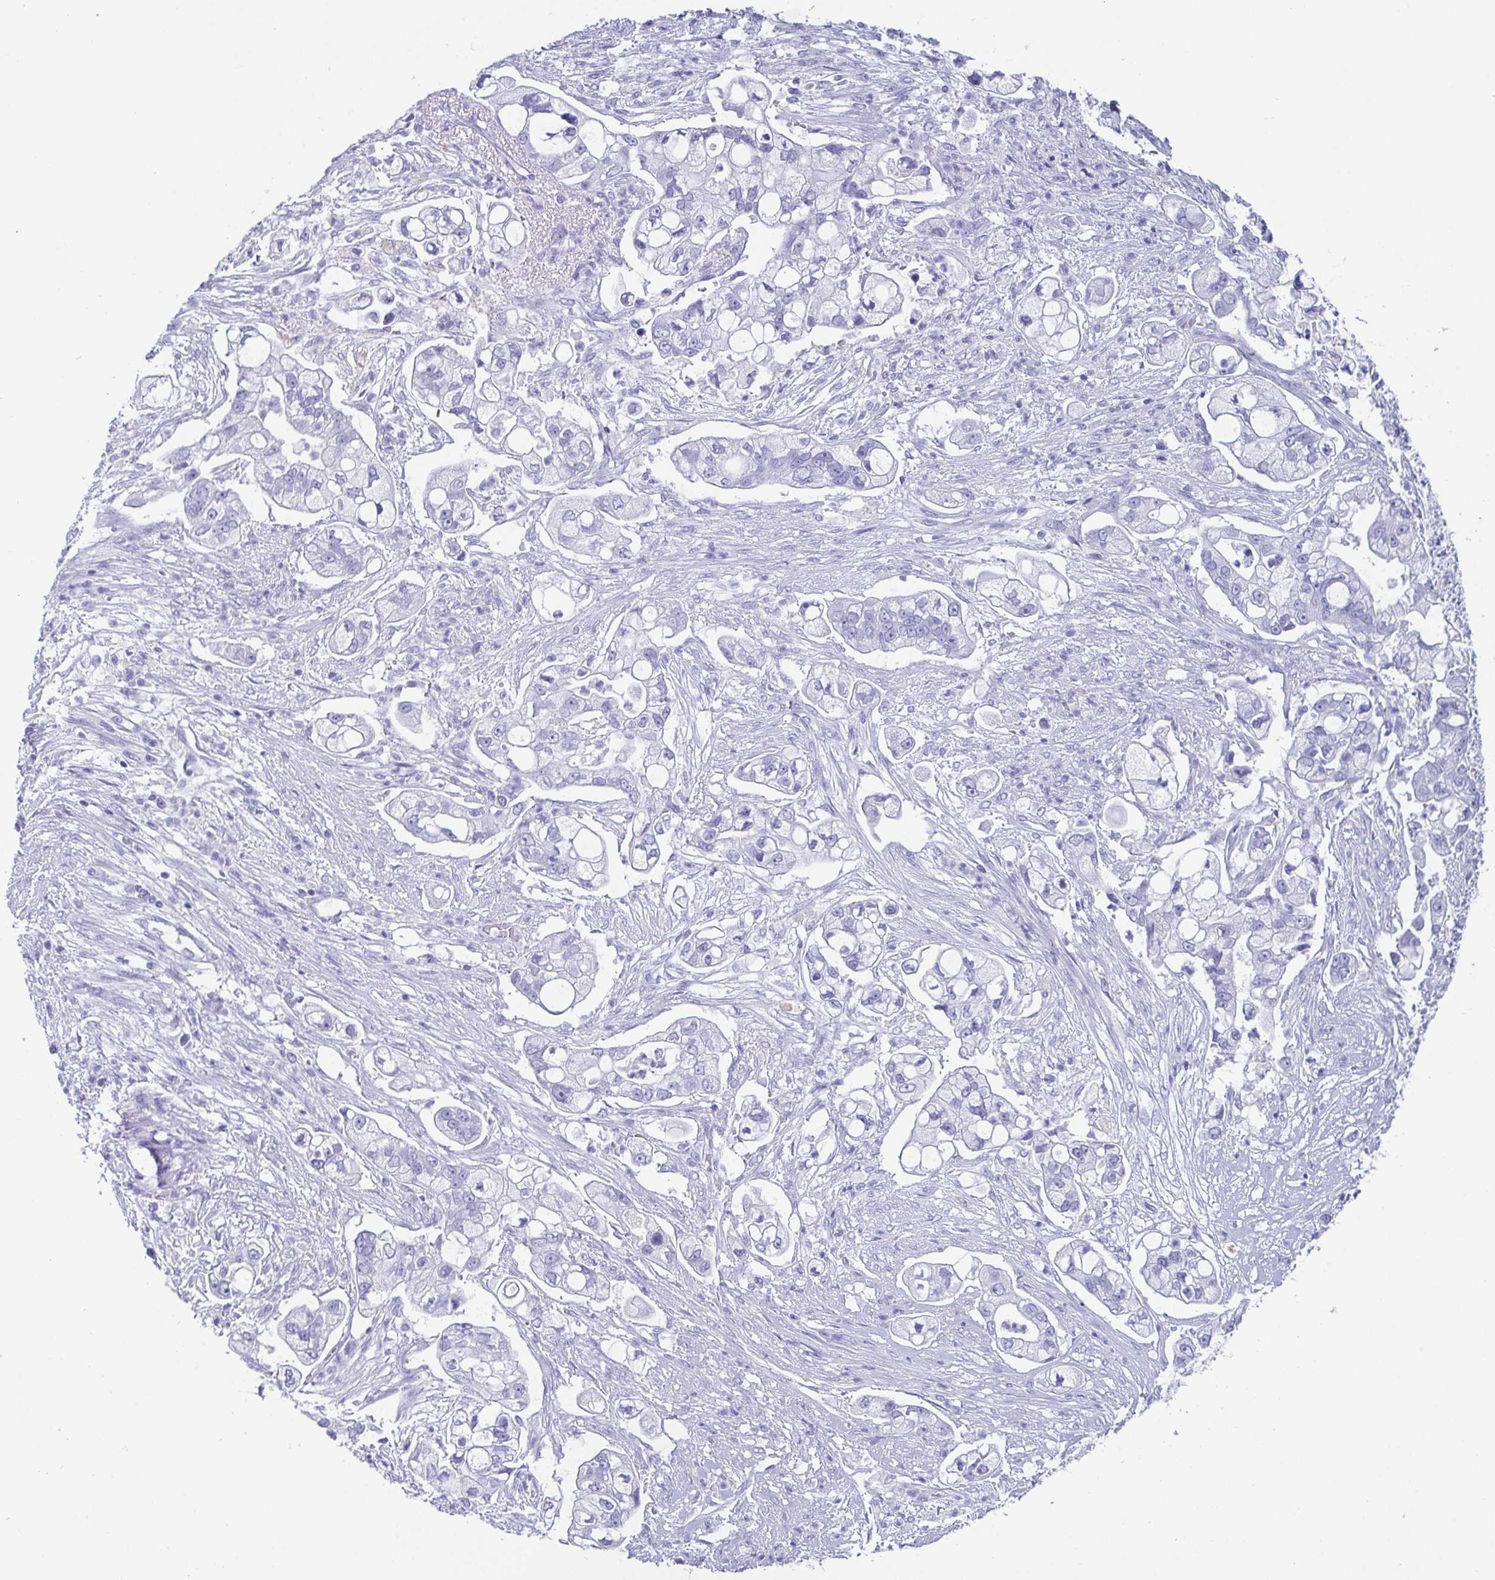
{"staining": {"intensity": "negative", "quantity": "none", "location": "none"}, "tissue": "pancreatic cancer", "cell_type": "Tumor cells", "image_type": "cancer", "snomed": [{"axis": "morphology", "description": "Adenocarcinoma, NOS"}, {"axis": "topography", "description": "Pancreas"}], "caption": "Immunohistochemistry (IHC) photomicrograph of pancreatic cancer (adenocarcinoma) stained for a protein (brown), which displays no expression in tumor cells. (Brightfield microscopy of DAB (3,3'-diaminobenzidine) immunohistochemistry at high magnification).", "gene": "SCGN", "patient": {"sex": "female", "age": 69}}